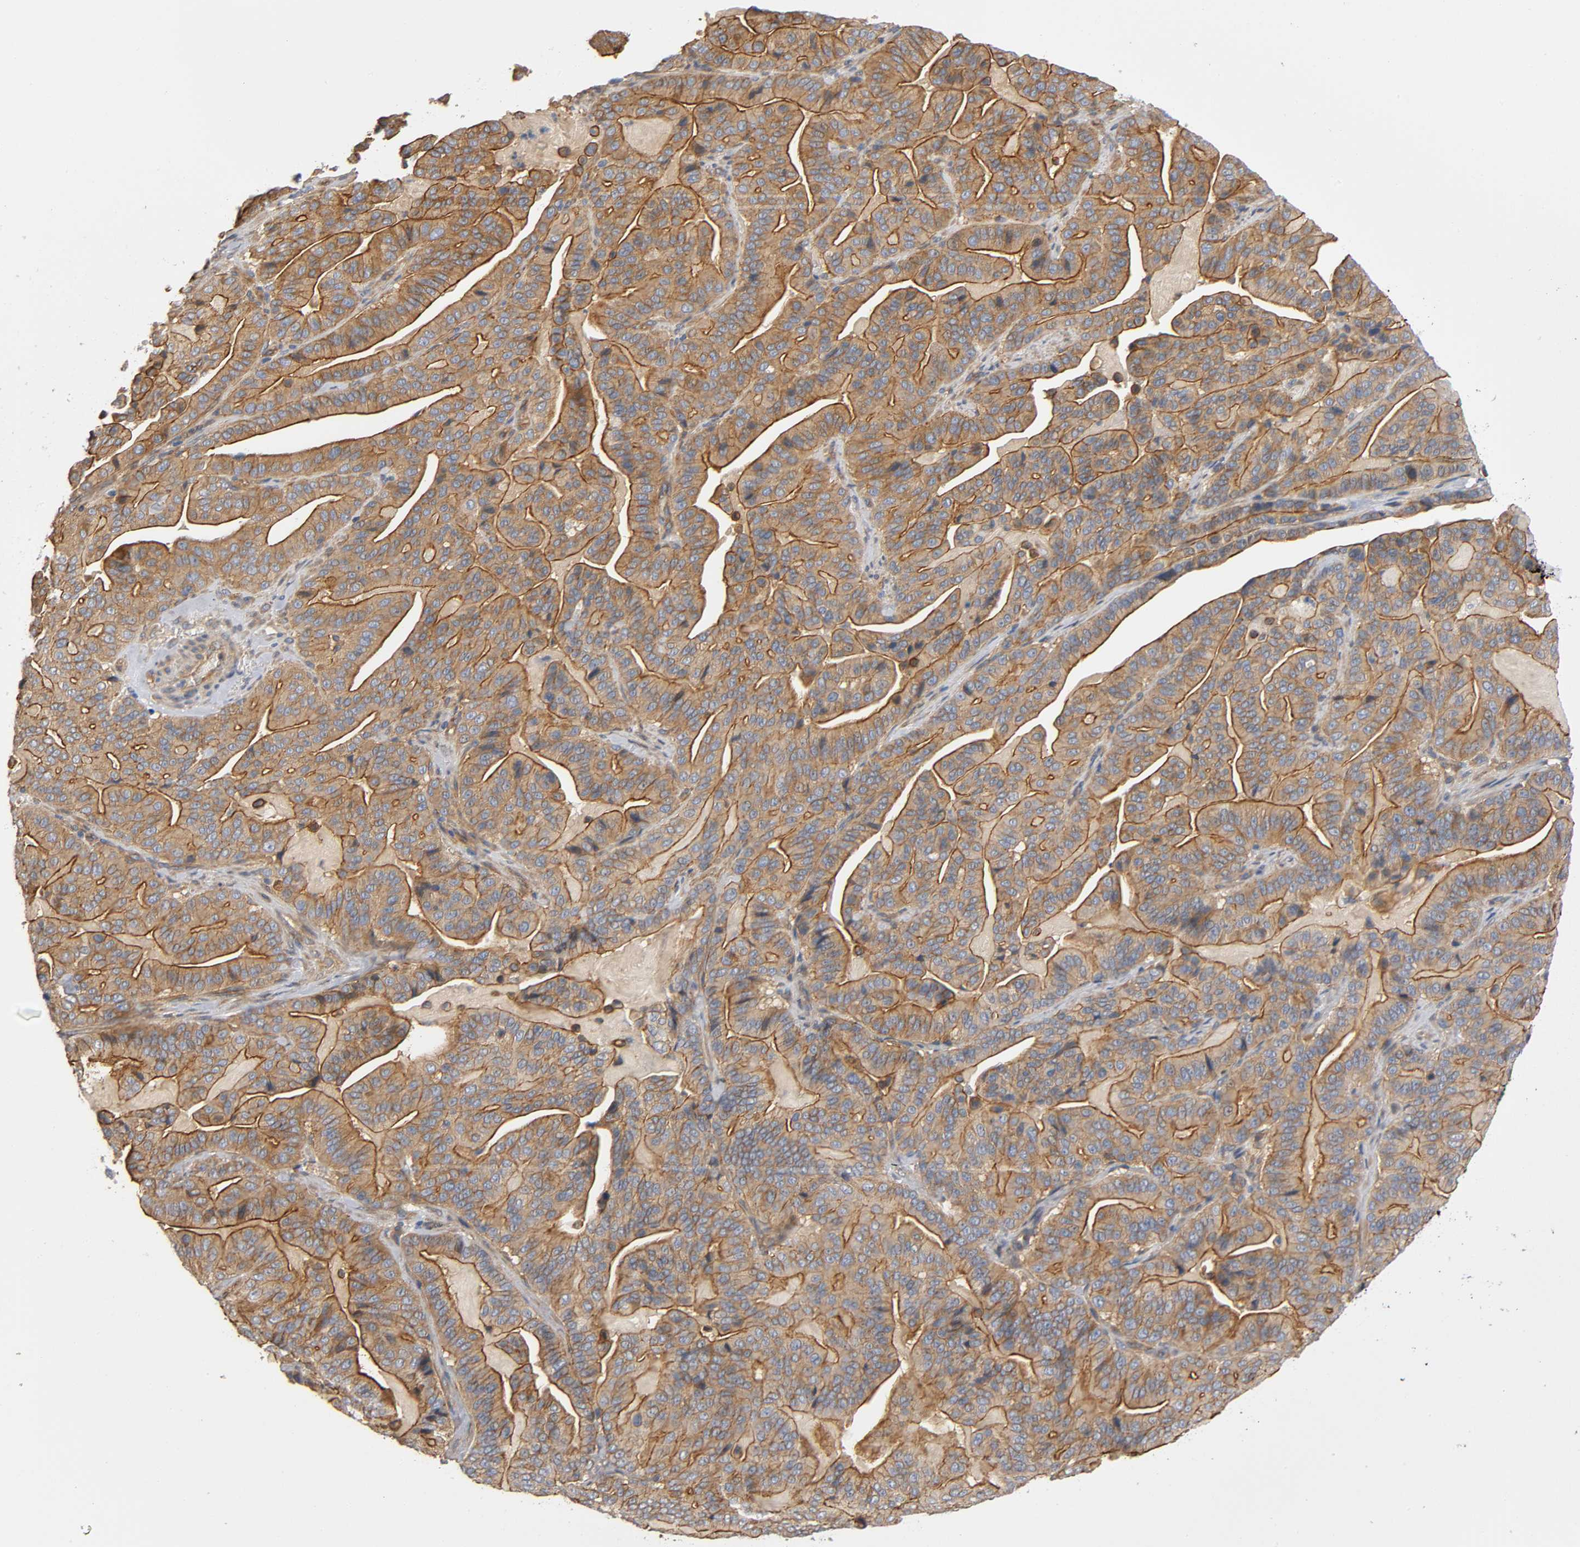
{"staining": {"intensity": "moderate", "quantity": ">75%", "location": "cytoplasmic/membranous"}, "tissue": "pancreatic cancer", "cell_type": "Tumor cells", "image_type": "cancer", "snomed": [{"axis": "morphology", "description": "Adenocarcinoma, NOS"}, {"axis": "topography", "description": "Pancreas"}], "caption": "Human pancreatic cancer (adenocarcinoma) stained with a brown dye reveals moderate cytoplasmic/membranous positive positivity in approximately >75% of tumor cells.", "gene": "MARS1", "patient": {"sex": "male", "age": 63}}